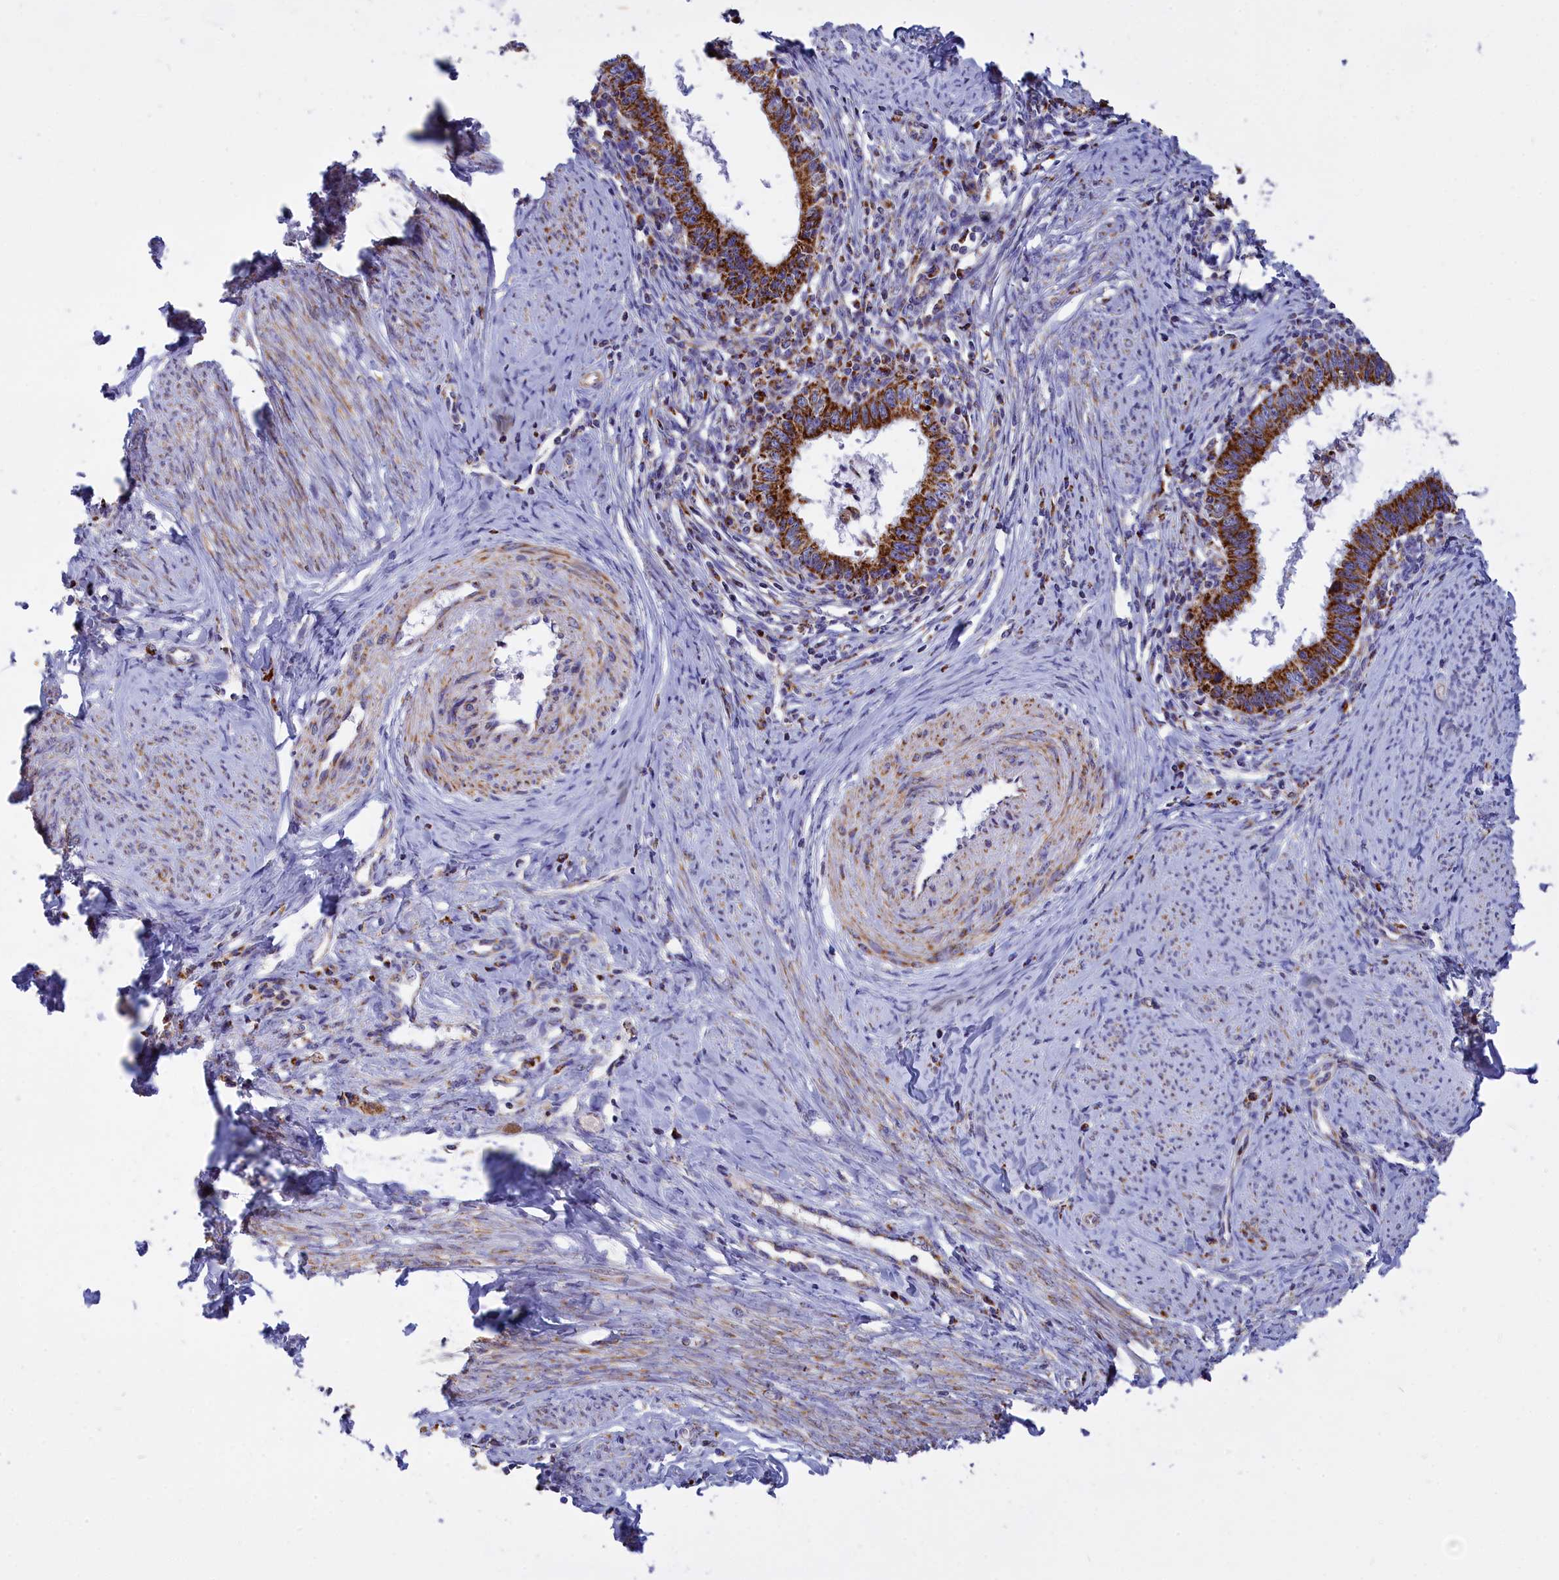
{"staining": {"intensity": "strong", "quantity": ">75%", "location": "cytoplasmic/membranous"}, "tissue": "cervical cancer", "cell_type": "Tumor cells", "image_type": "cancer", "snomed": [{"axis": "morphology", "description": "Adenocarcinoma, NOS"}, {"axis": "topography", "description": "Cervix"}], "caption": "A histopathology image showing strong cytoplasmic/membranous positivity in approximately >75% of tumor cells in adenocarcinoma (cervical), as visualized by brown immunohistochemical staining.", "gene": "VDAC2", "patient": {"sex": "female", "age": 36}}